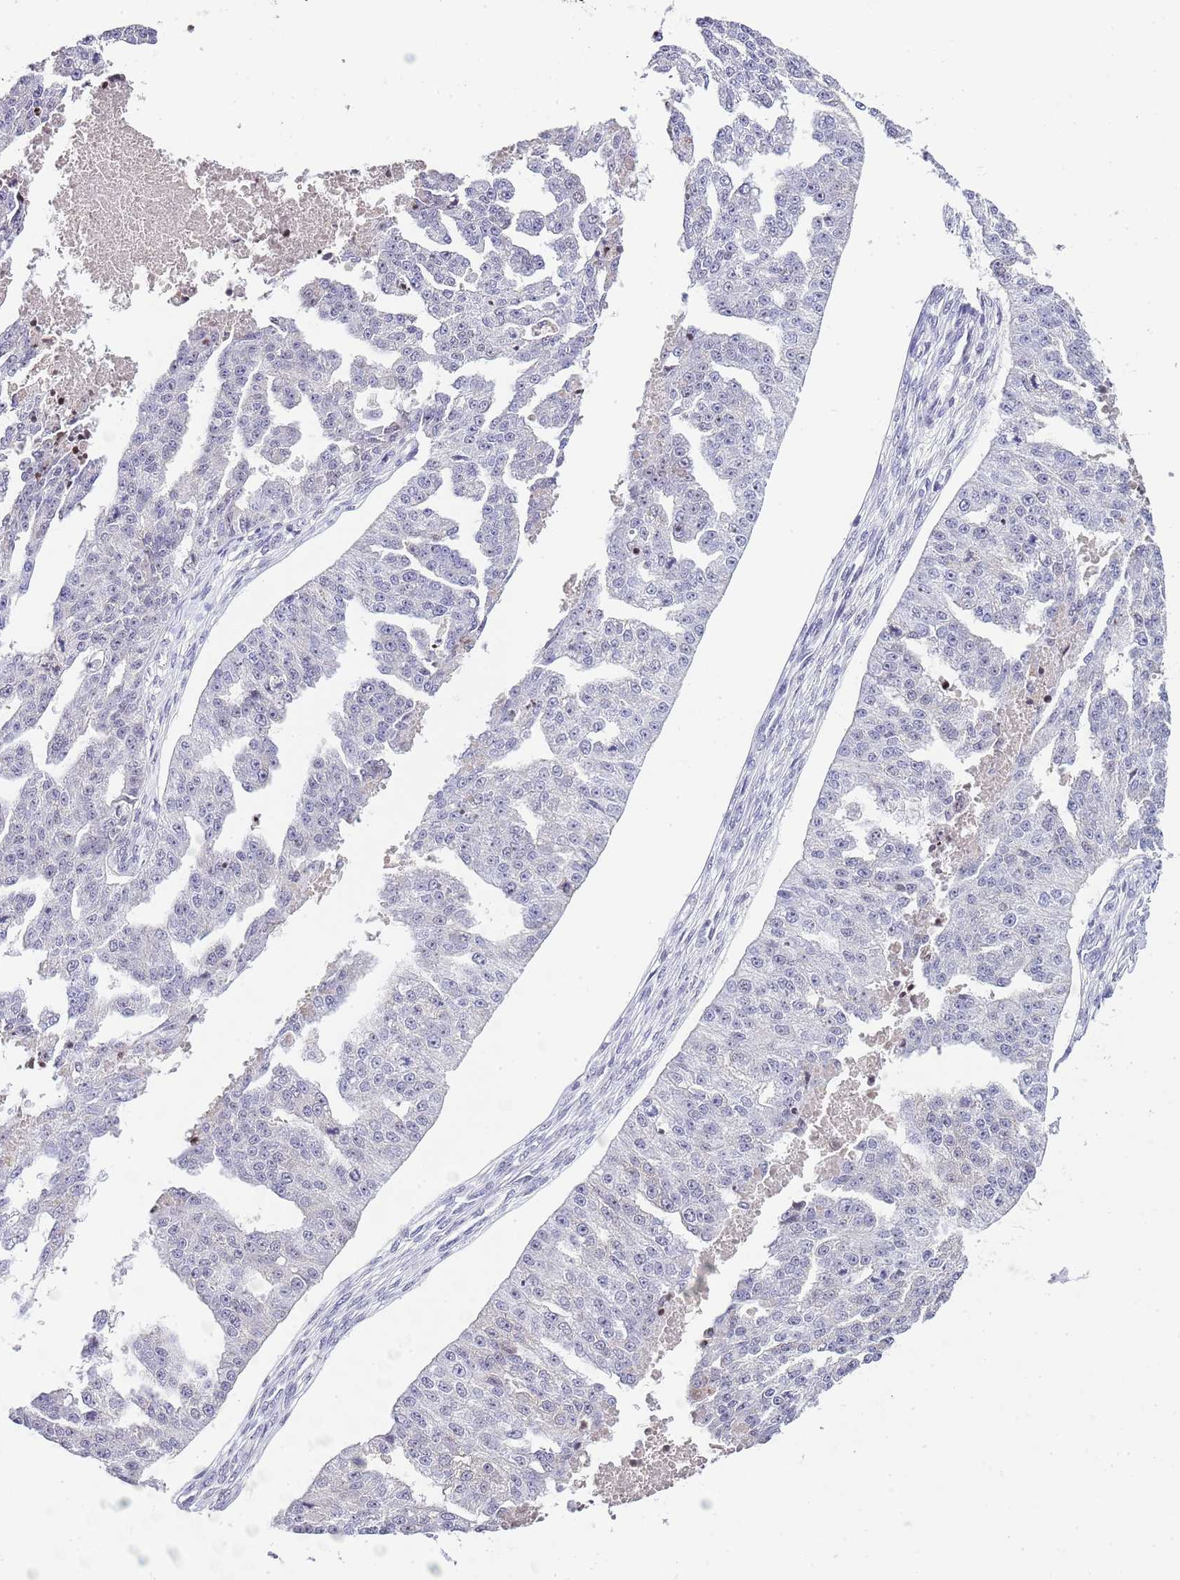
{"staining": {"intensity": "negative", "quantity": "none", "location": "none"}, "tissue": "ovarian cancer", "cell_type": "Tumor cells", "image_type": "cancer", "snomed": [{"axis": "morphology", "description": "Cystadenocarcinoma, serous, NOS"}, {"axis": "topography", "description": "Ovary"}], "caption": "High power microscopy micrograph of an IHC micrograph of ovarian cancer, revealing no significant staining in tumor cells.", "gene": "NOP56", "patient": {"sex": "female", "age": 58}}